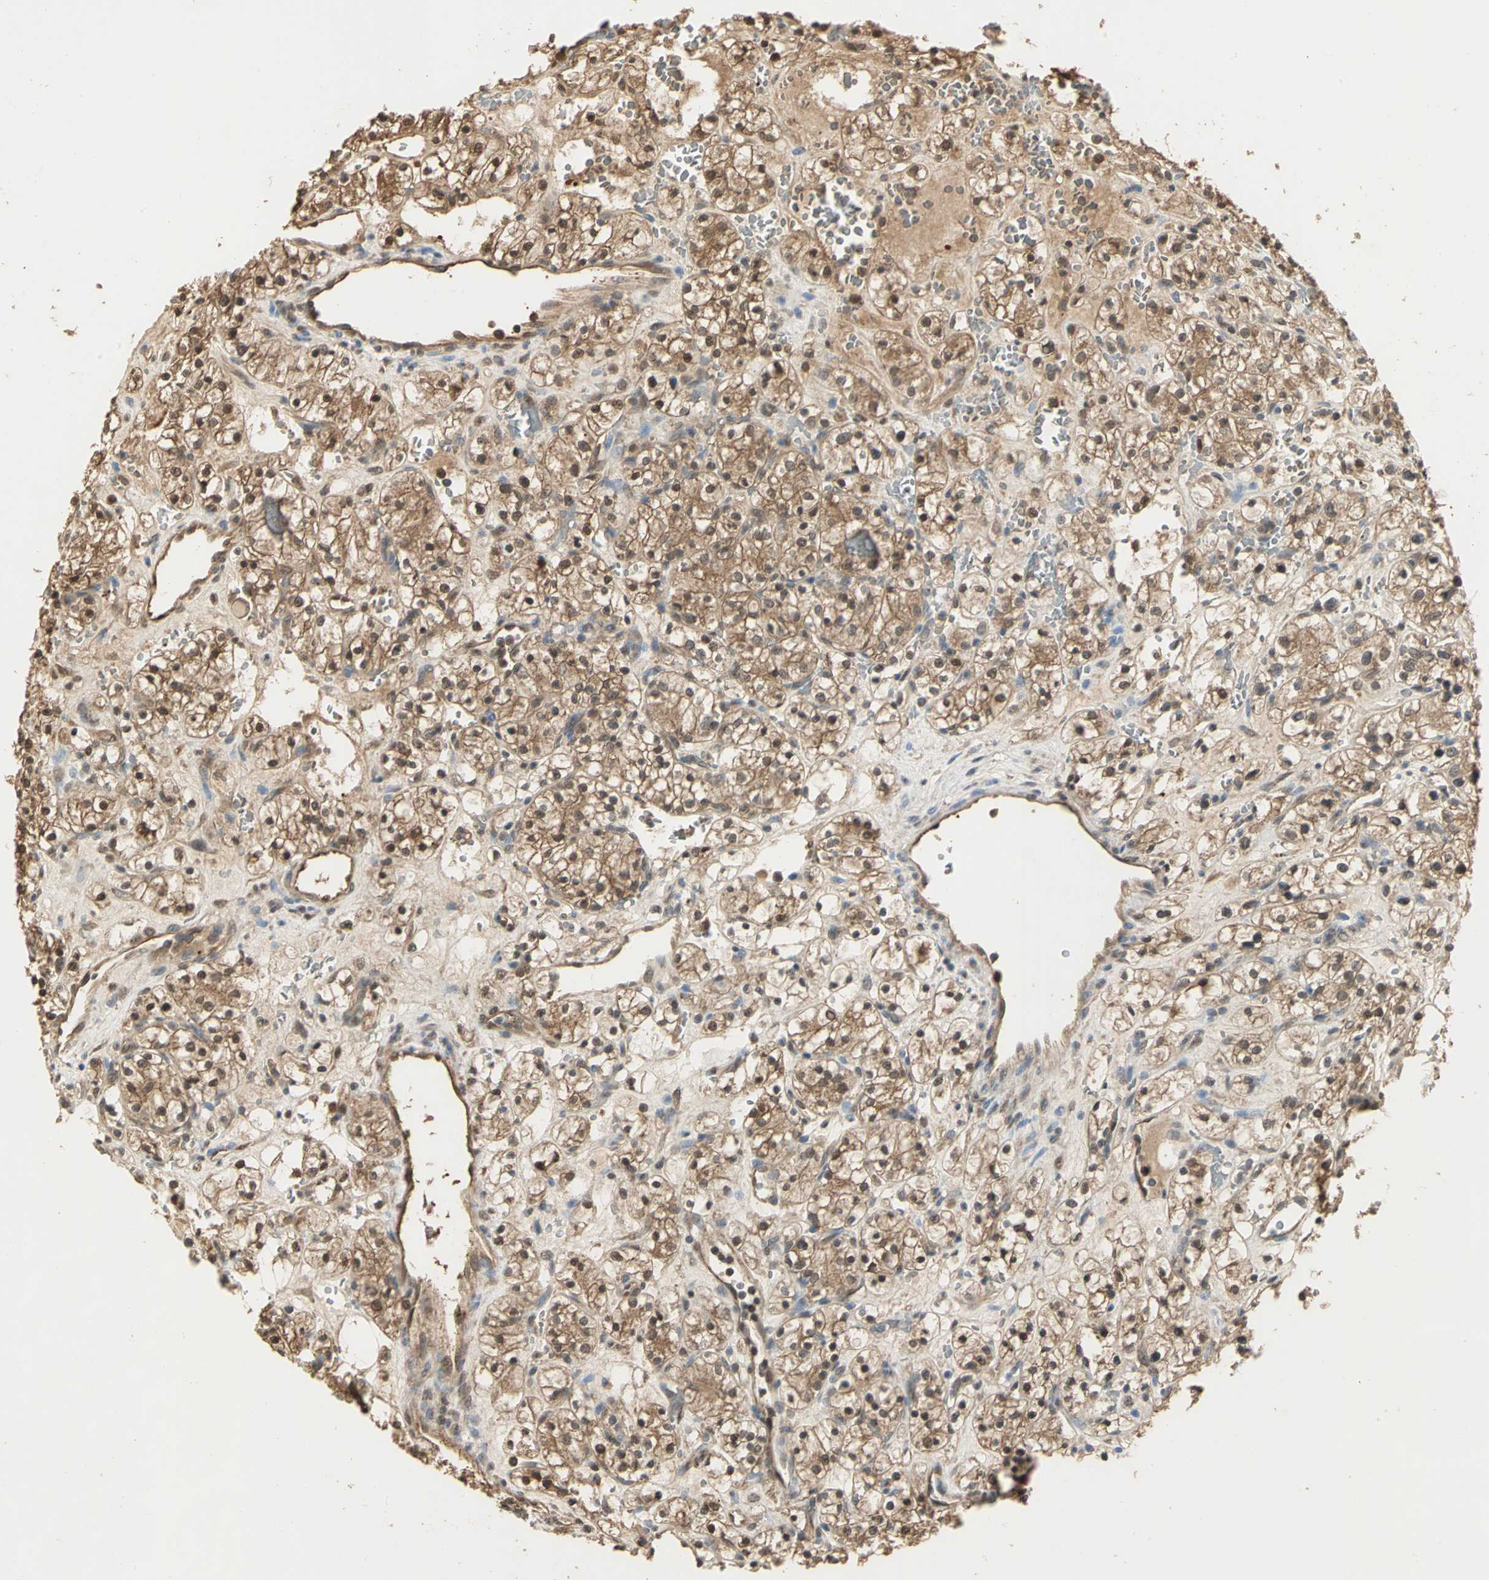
{"staining": {"intensity": "moderate", "quantity": ">75%", "location": "cytoplasmic/membranous,nuclear"}, "tissue": "renal cancer", "cell_type": "Tumor cells", "image_type": "cancer", "snomed": [{"axis": "morphology", "description": "Adenocarcinoma, NOS"}, {"axis": "topography", "description": "Kidney"}], "caption": "Immunohistochemical staining of human renal adenocarcinoma exhibits medium levels of moderate cytoplasmic/membranous and nuclear protein expression in approximately >75% of tumor cells.", "gene": "PARK7", "patient": {"sex": "female", "age": 60}}